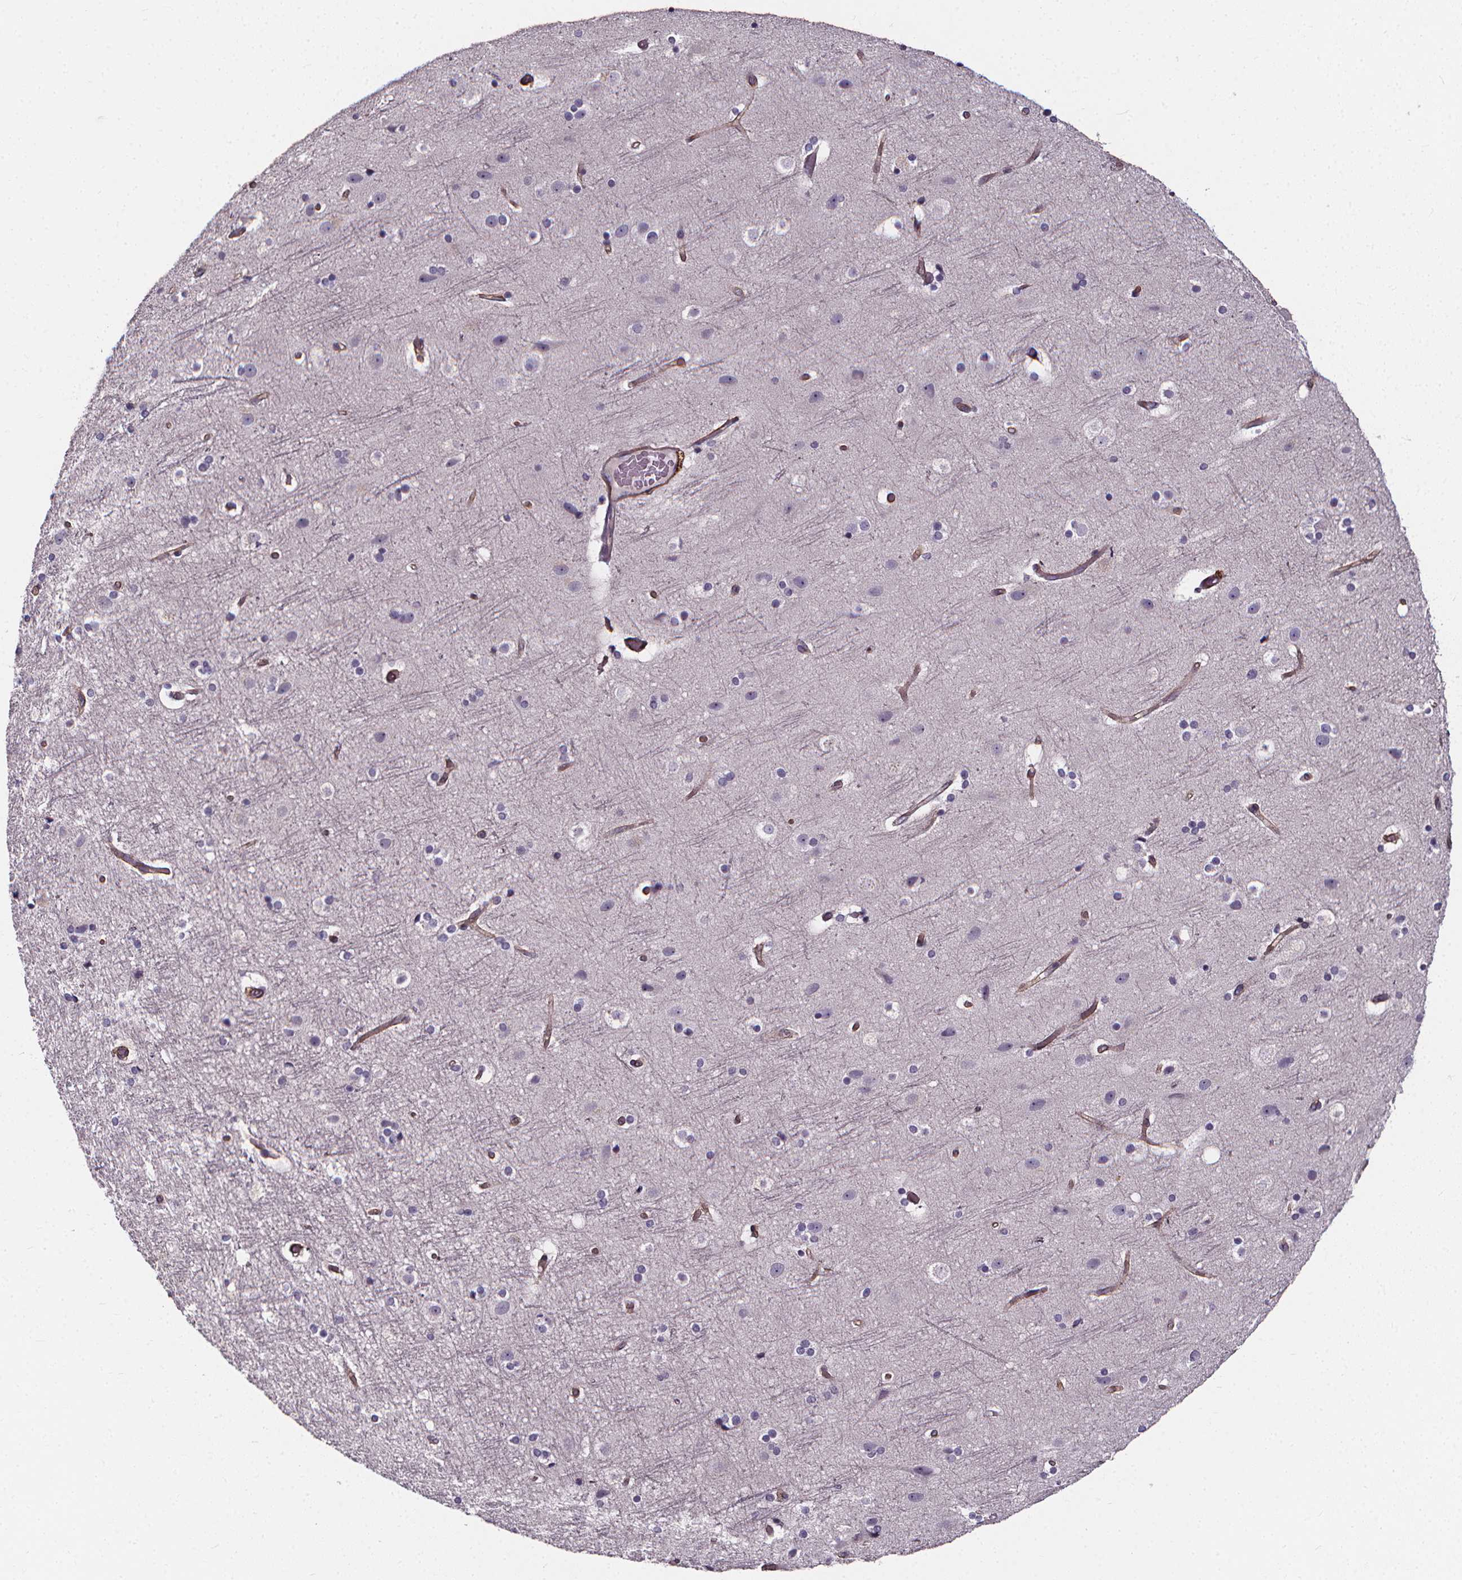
{"staining": {"intensity": "weak", "quantity": ">75%", "location": "cytoplasmic/membranous,nuclear"}, "tissue": "cerebral cortex", "cell_type": "Endothelial cells", "image_type": "normal", "snomed": [{"axis": "morphology", "description": "Normal tissue, NOS"}, {"axis": "topography", "description": "Cerebral cortex"}], "caption": "Protein expression by immunohistochemistry (IHC) reveals weak cytoplasmic/membranous,nuclear expression in approximately >75% of endothelial cells in unremarkable cerebral cortex.", "gene": "AEBP1", "patient": {"sex": "female", "age": 52}}